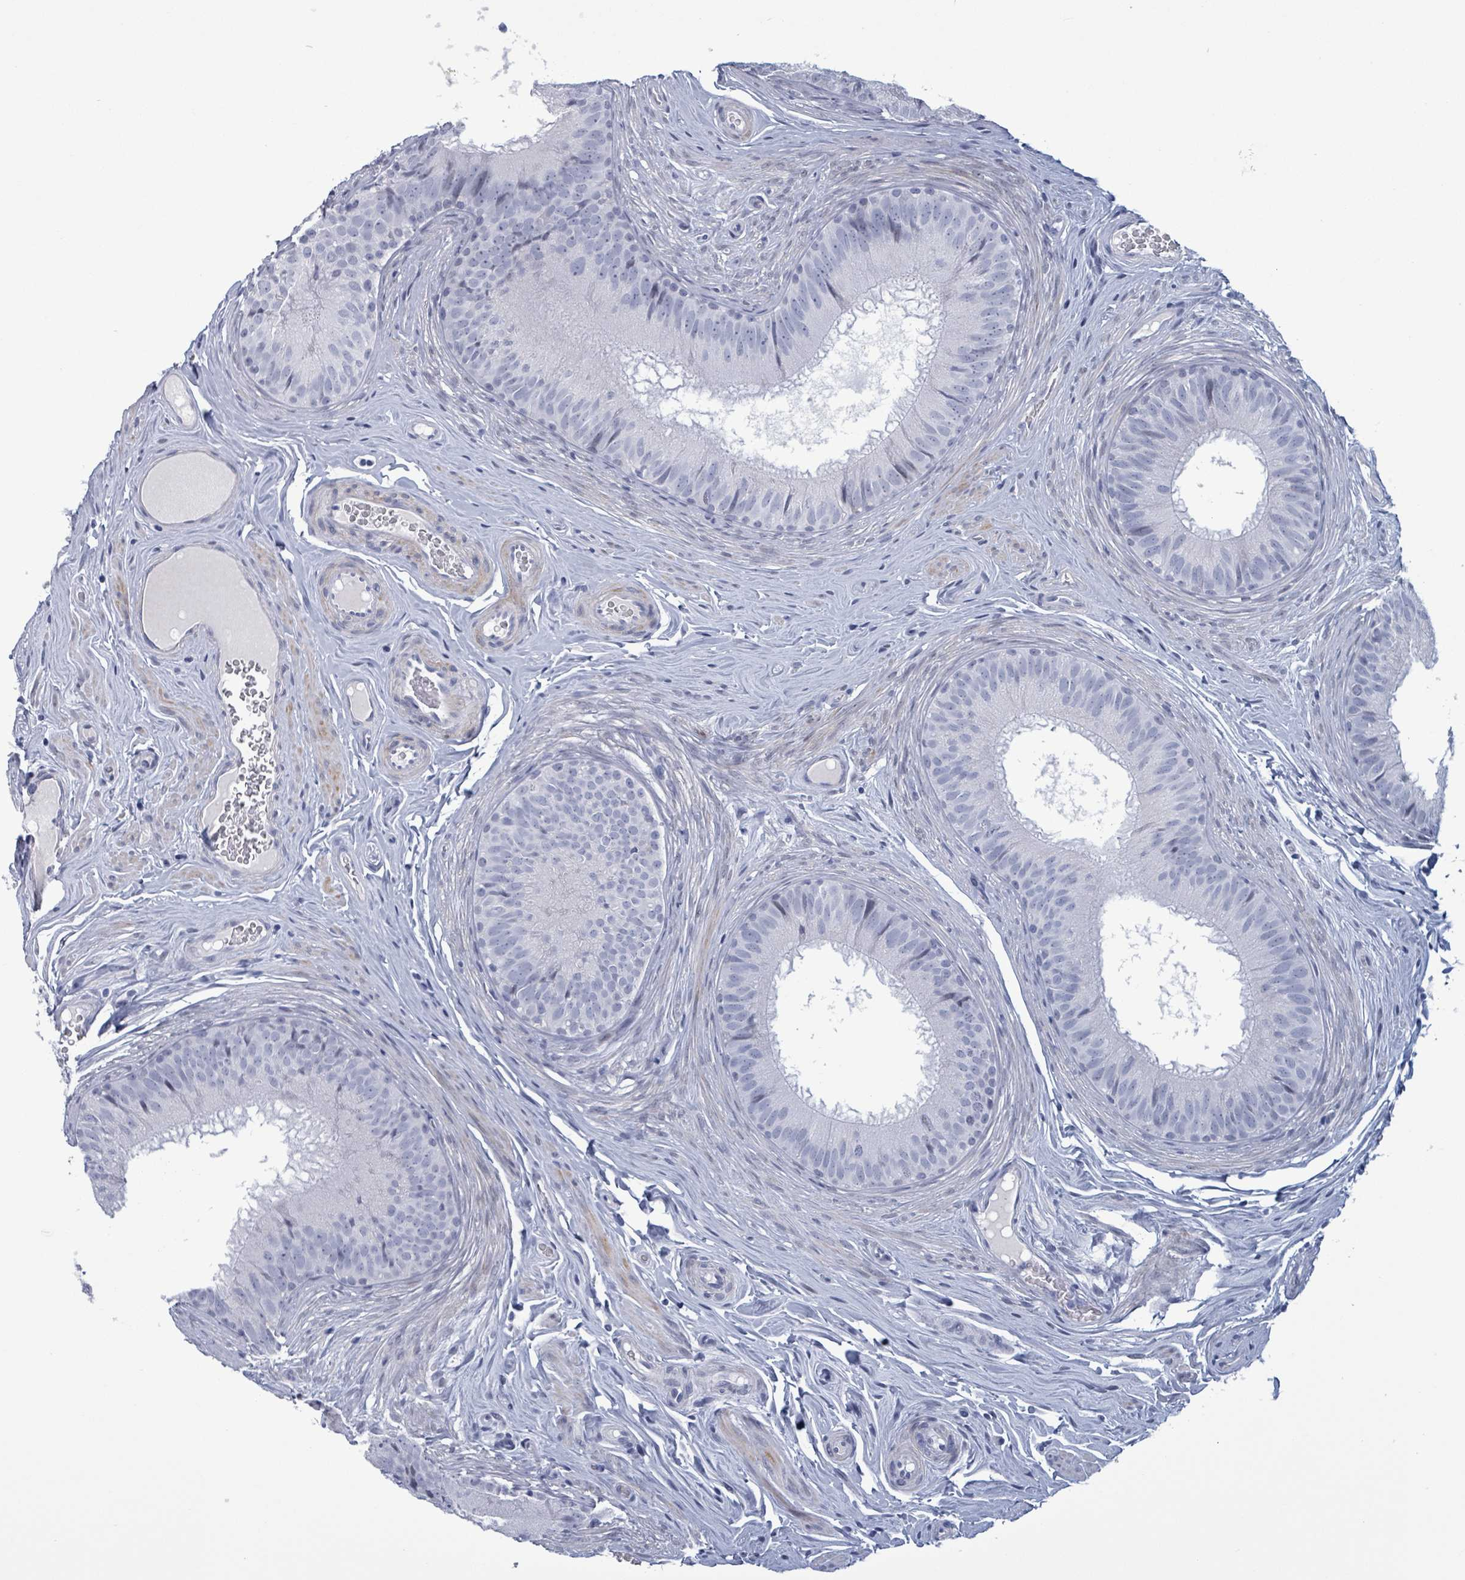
{"staining": {"intensity": "negative", "quantity": "none", "location": "none"}, "tissue": "epididymis", "cell_type": "Glandular cells", "image_type": "normal", "snomed": [{"axis": "morphology", "description": "Normal tissue, NOS"}, {"axis": "topography", "description": "Epididymis, spermatic cord, NOS"}], "caption": "Immunohistochemistry (IHC) of unremarkable epididymis reveals no expression in glandular cells. (DAB immunohistochemistry (IHC), high magnification).", "gene": "ZNF771", "patient": {"sex": "male", "age": 25}}